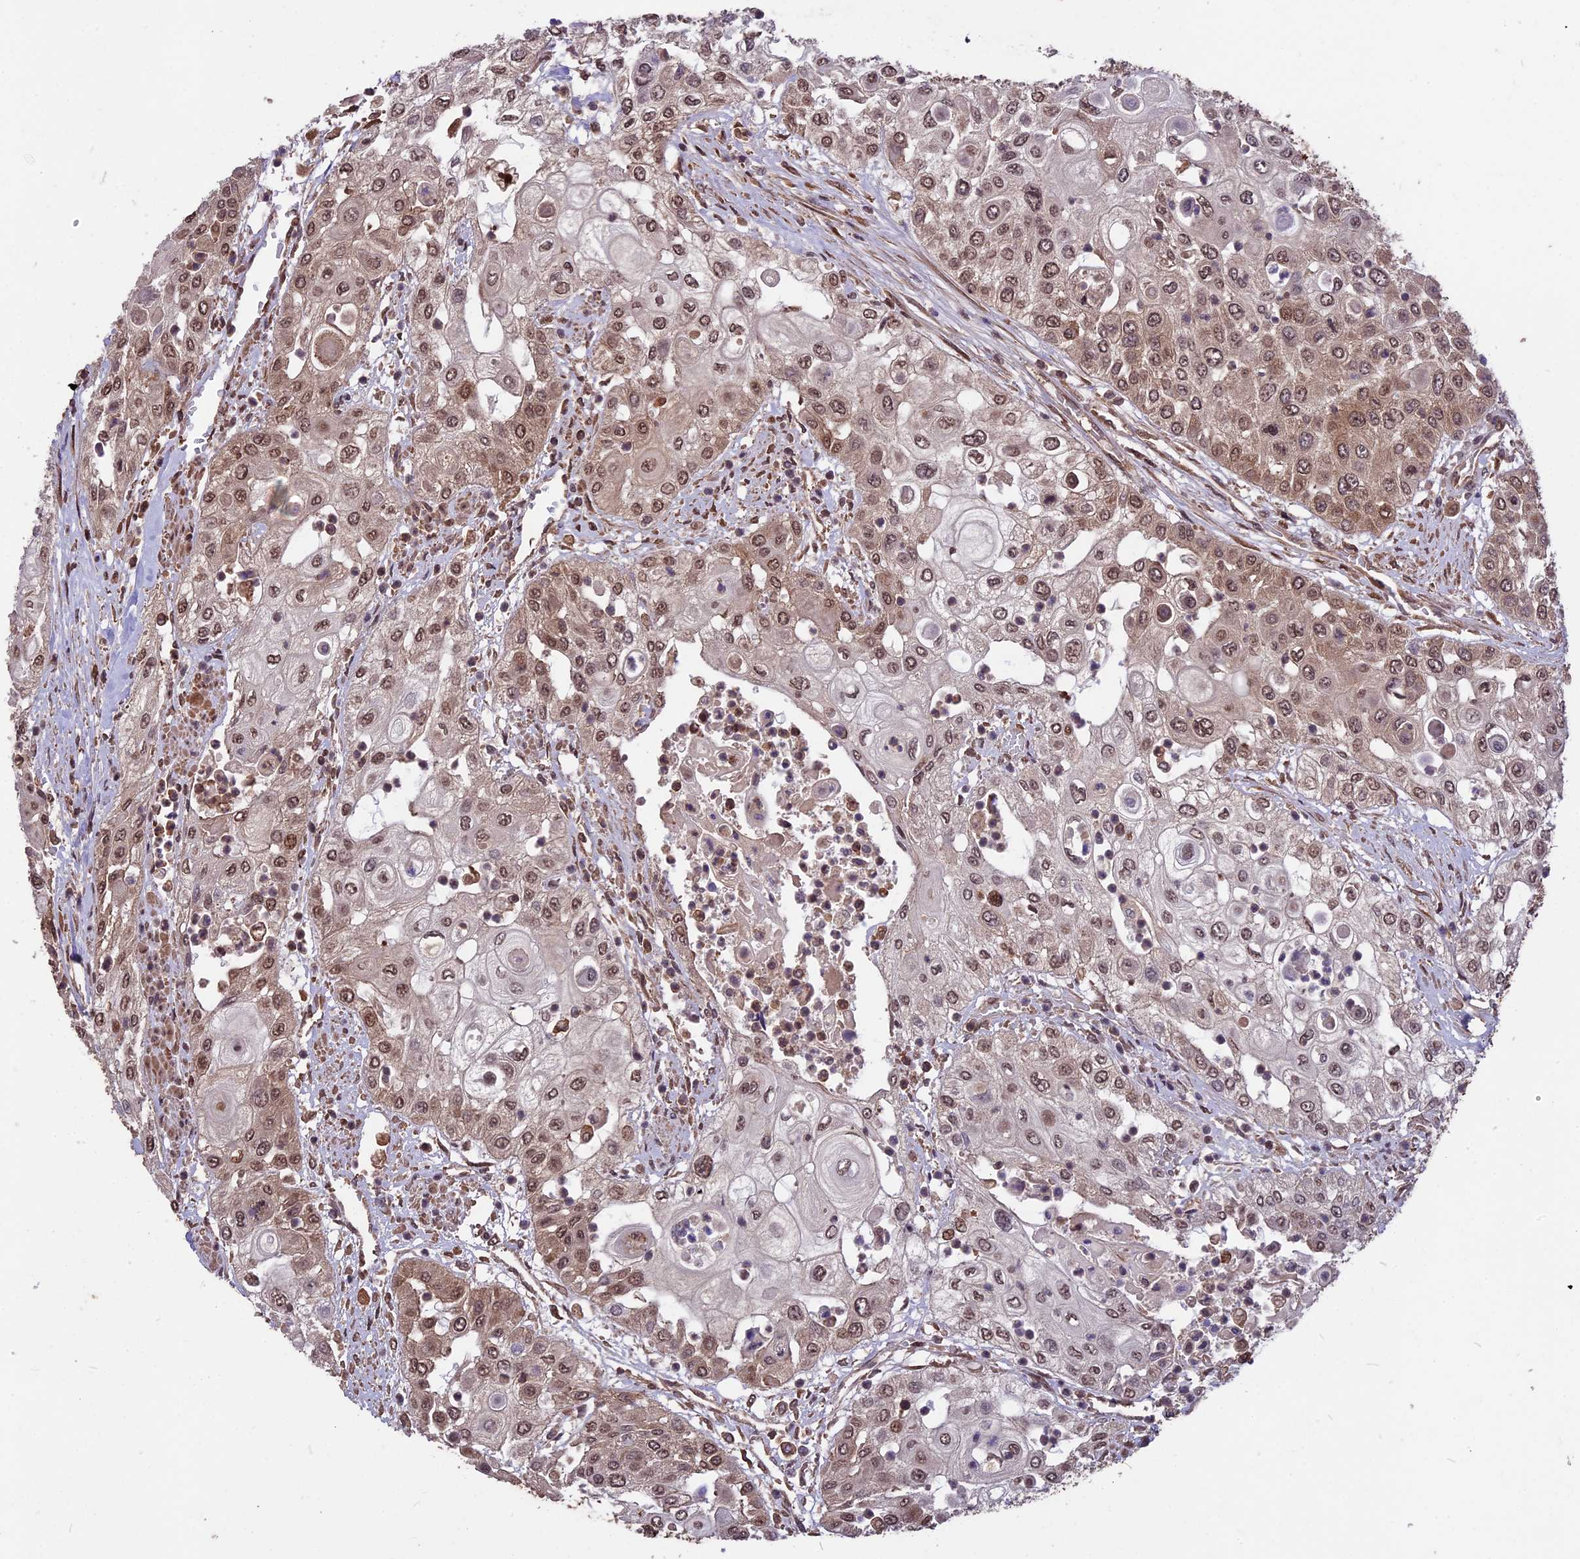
{"staining": {"intensity": "moderate", "quantity": ">75%", "location": "cytoplasmic/membranous,nuclear"}, "tissue": "urothelial cancer", "cell_type": "Tumor cells", "image_type": "cancer", "snomed": [{"axis": "morphology", "description": "Urothelial carcinoma, High grade"}, {"axis": "topography", "description": "Urinary bladder"}], "caption": "Immunohistochemical staining of human urothelial cancer displays medium levels of moderate cytoplasmic/membranous and nuclear protein expression in about >75% of tumor cells. (Brightfield microscopy of DAB IHC at high magnification).", "gene": "ZNF598", "patient": {"sex": "female", "age": 79}}